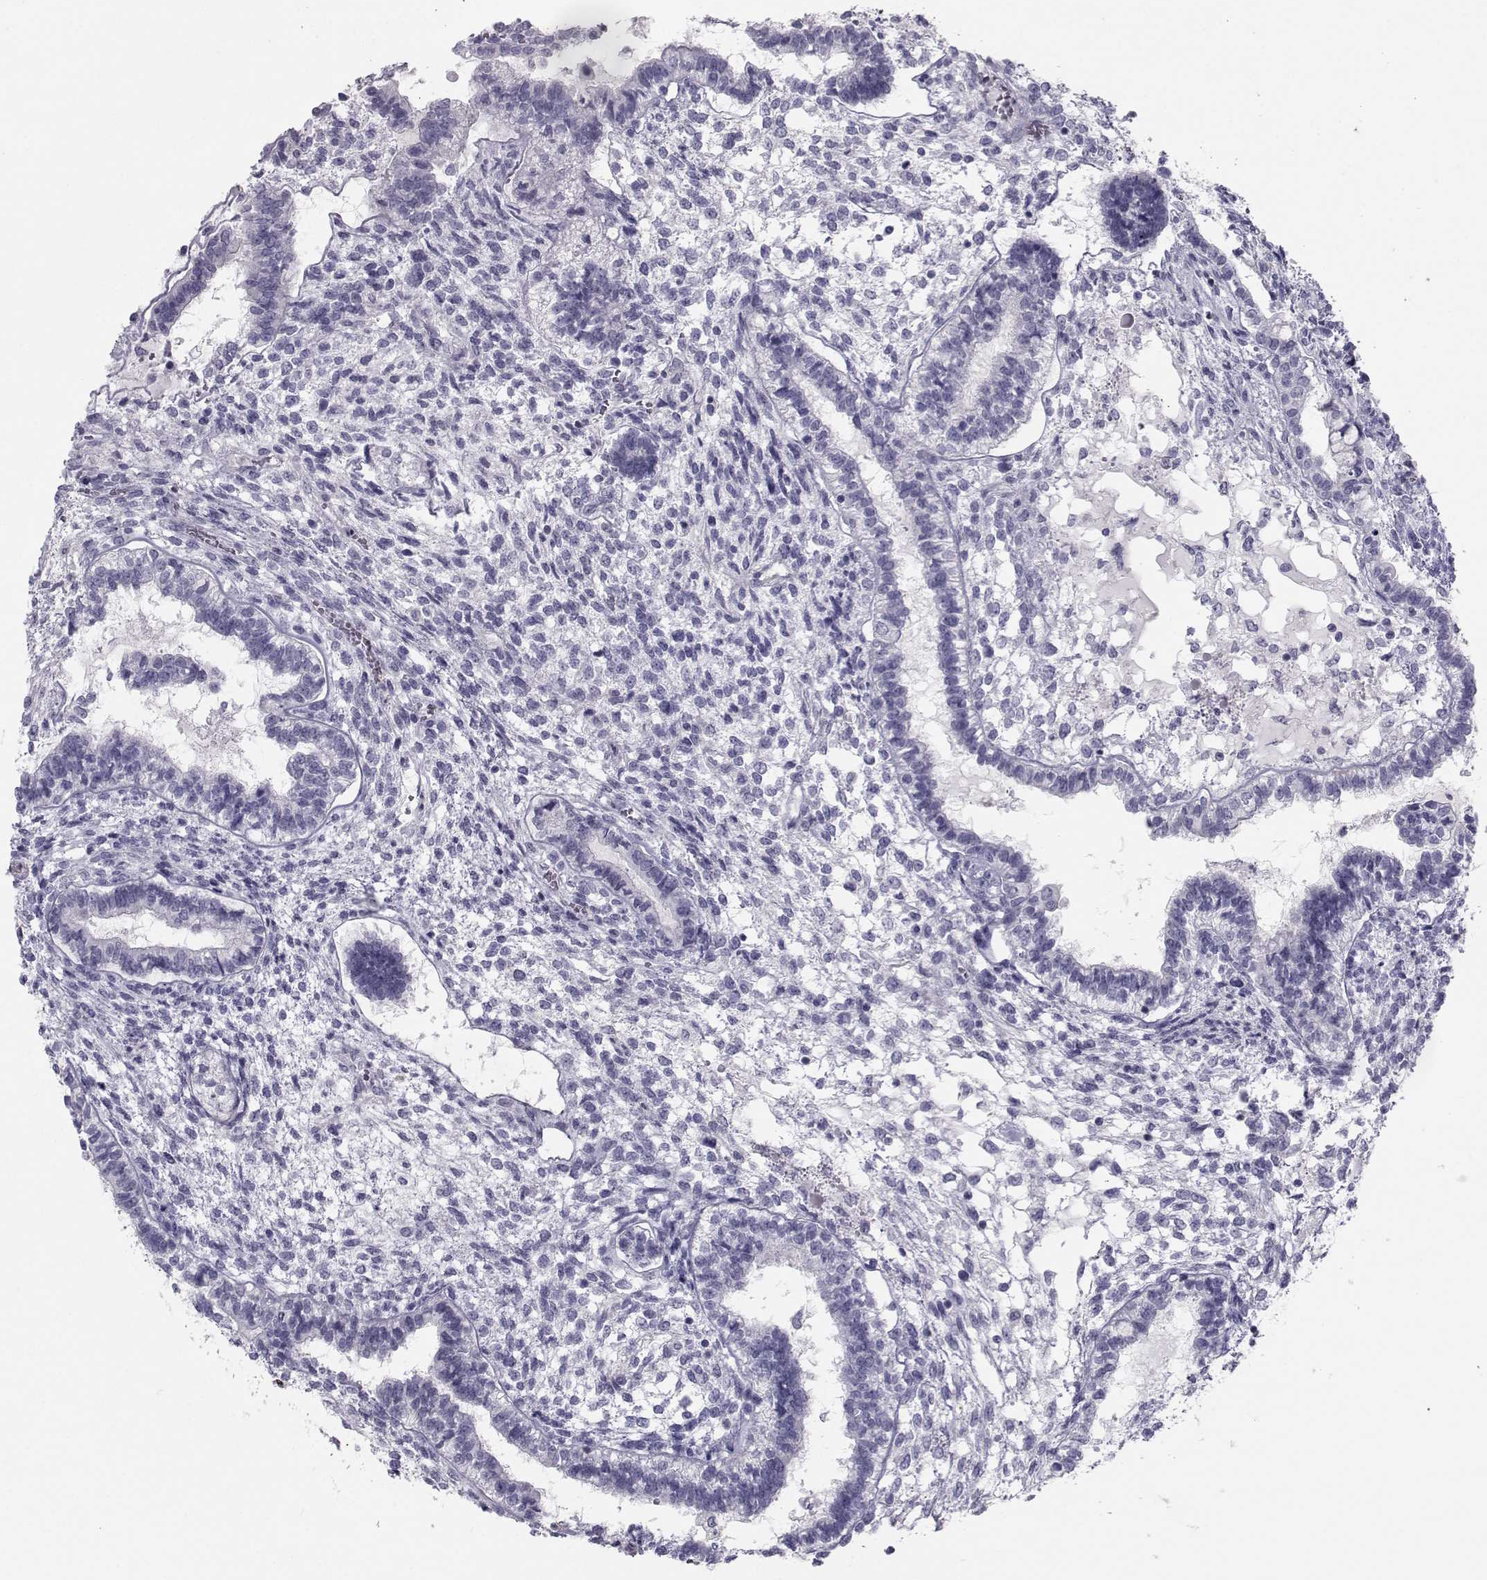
{"staining": {"intensity": "negative", "quantity": "none", "location": "none"}, "tissue": "testis cancer", "cell_type": "Tumor cells", "image_type": "cancer", "snomed": [{"axis": "morphology", "description": "Carcinoma, Embryonal, NOS"}, {"axis": "topography", "description": "Testis"}], "caption": "The photomicrograph reveals no staining of tumor cells in embryonal carcinoma (testis).", "gene": "GARIN3", "patient": {"sex": "male", "age": 37}}